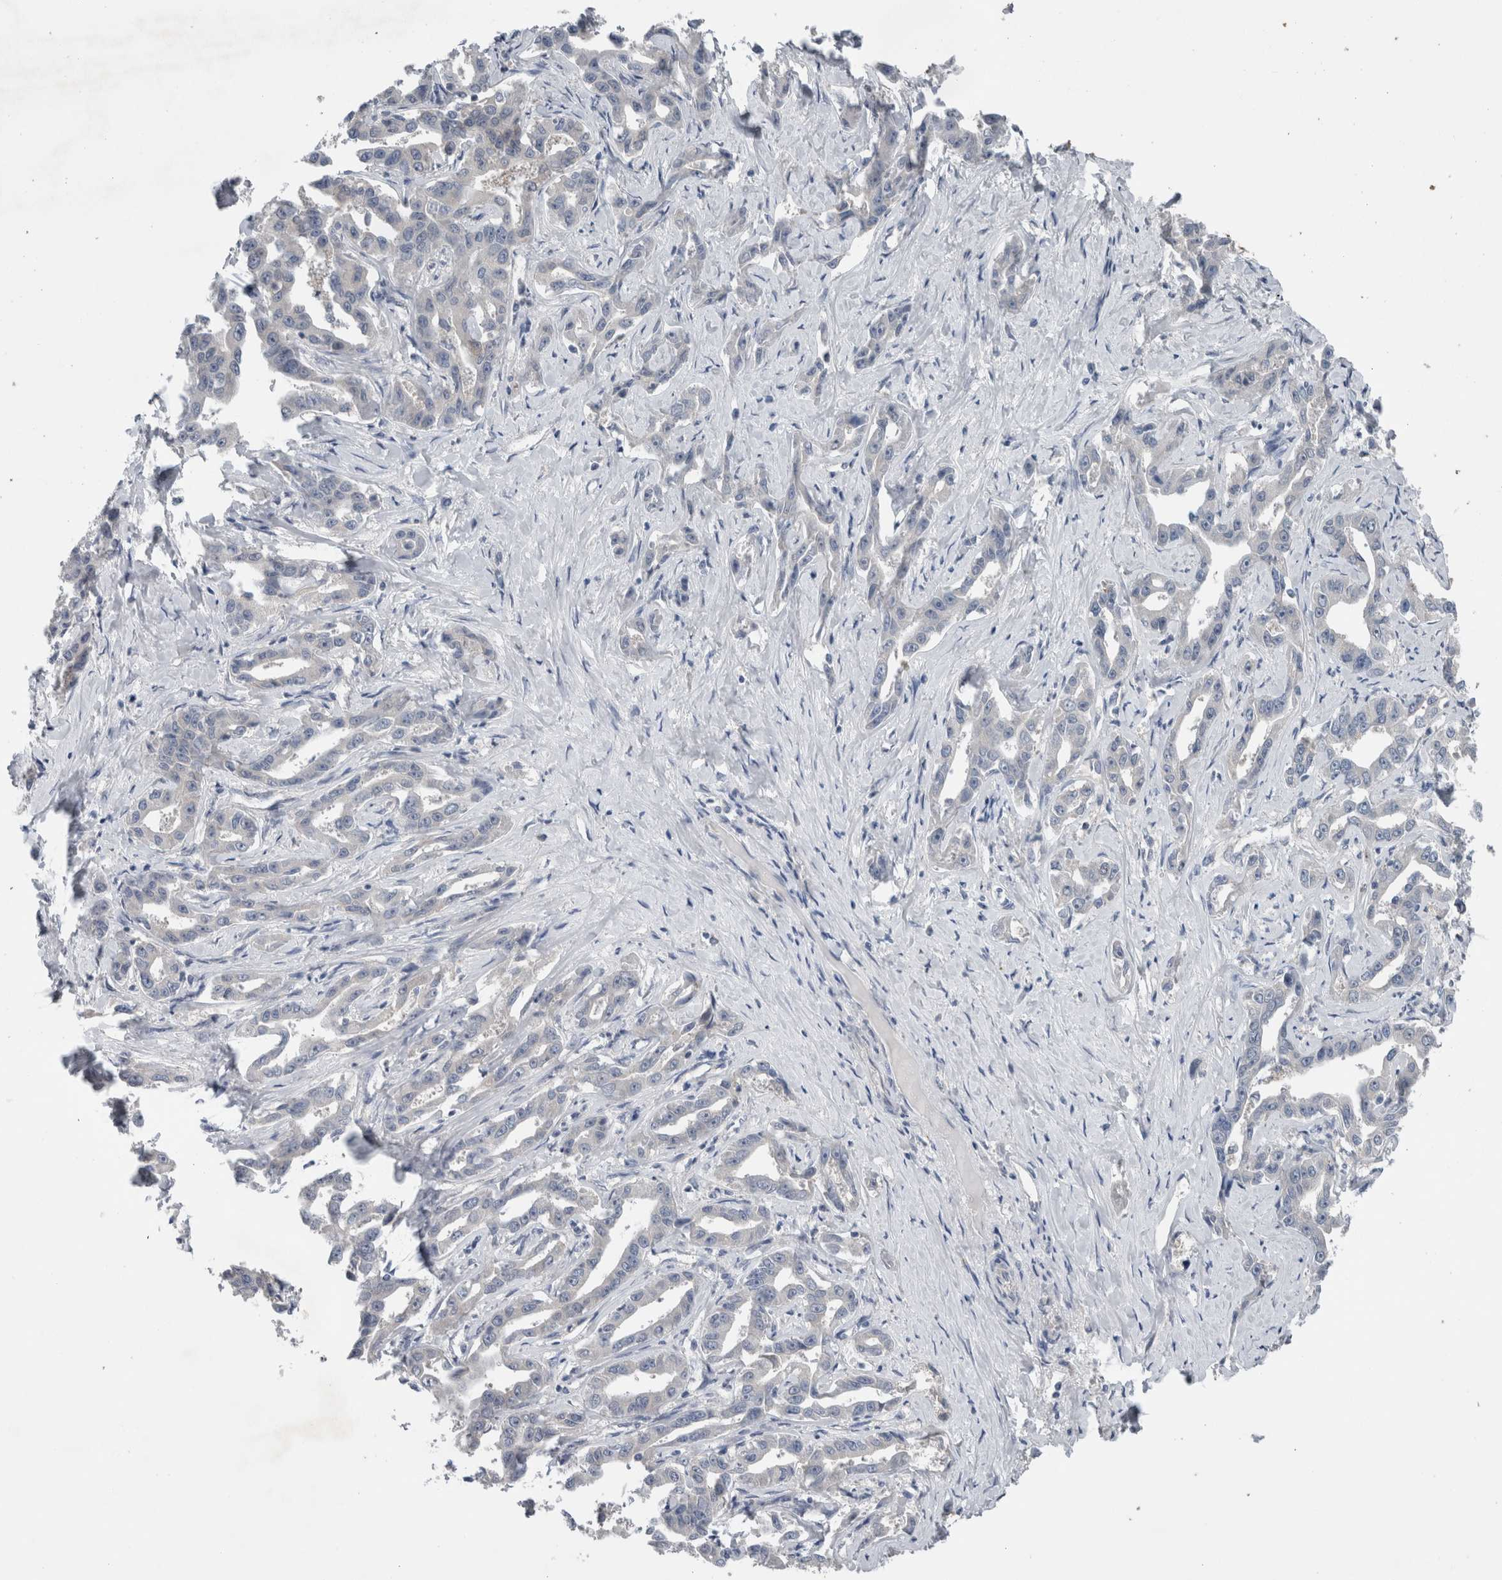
{"staining": {"intensity": "negative", "quantity": "none", "location": "none"}, "tissue": "liver cancer", "cell_type": "Tumor cells", "image_type": "cancer", "snomed": [{"axis": "morphology", "description": "Cholangiocarcinoma"}, {"axis": "topography", "description": "Liver"}], "caption": "This photomicrograph is of liver cancer (cholangiocarcinoma) stained with immunohistochemistry (IHC) to label a protein in brown with the nuclei are counter-stained blue. There is no staining in tumor cells.", "gene": "CRNN", "patient": {"sex": "male", "age": 59}}